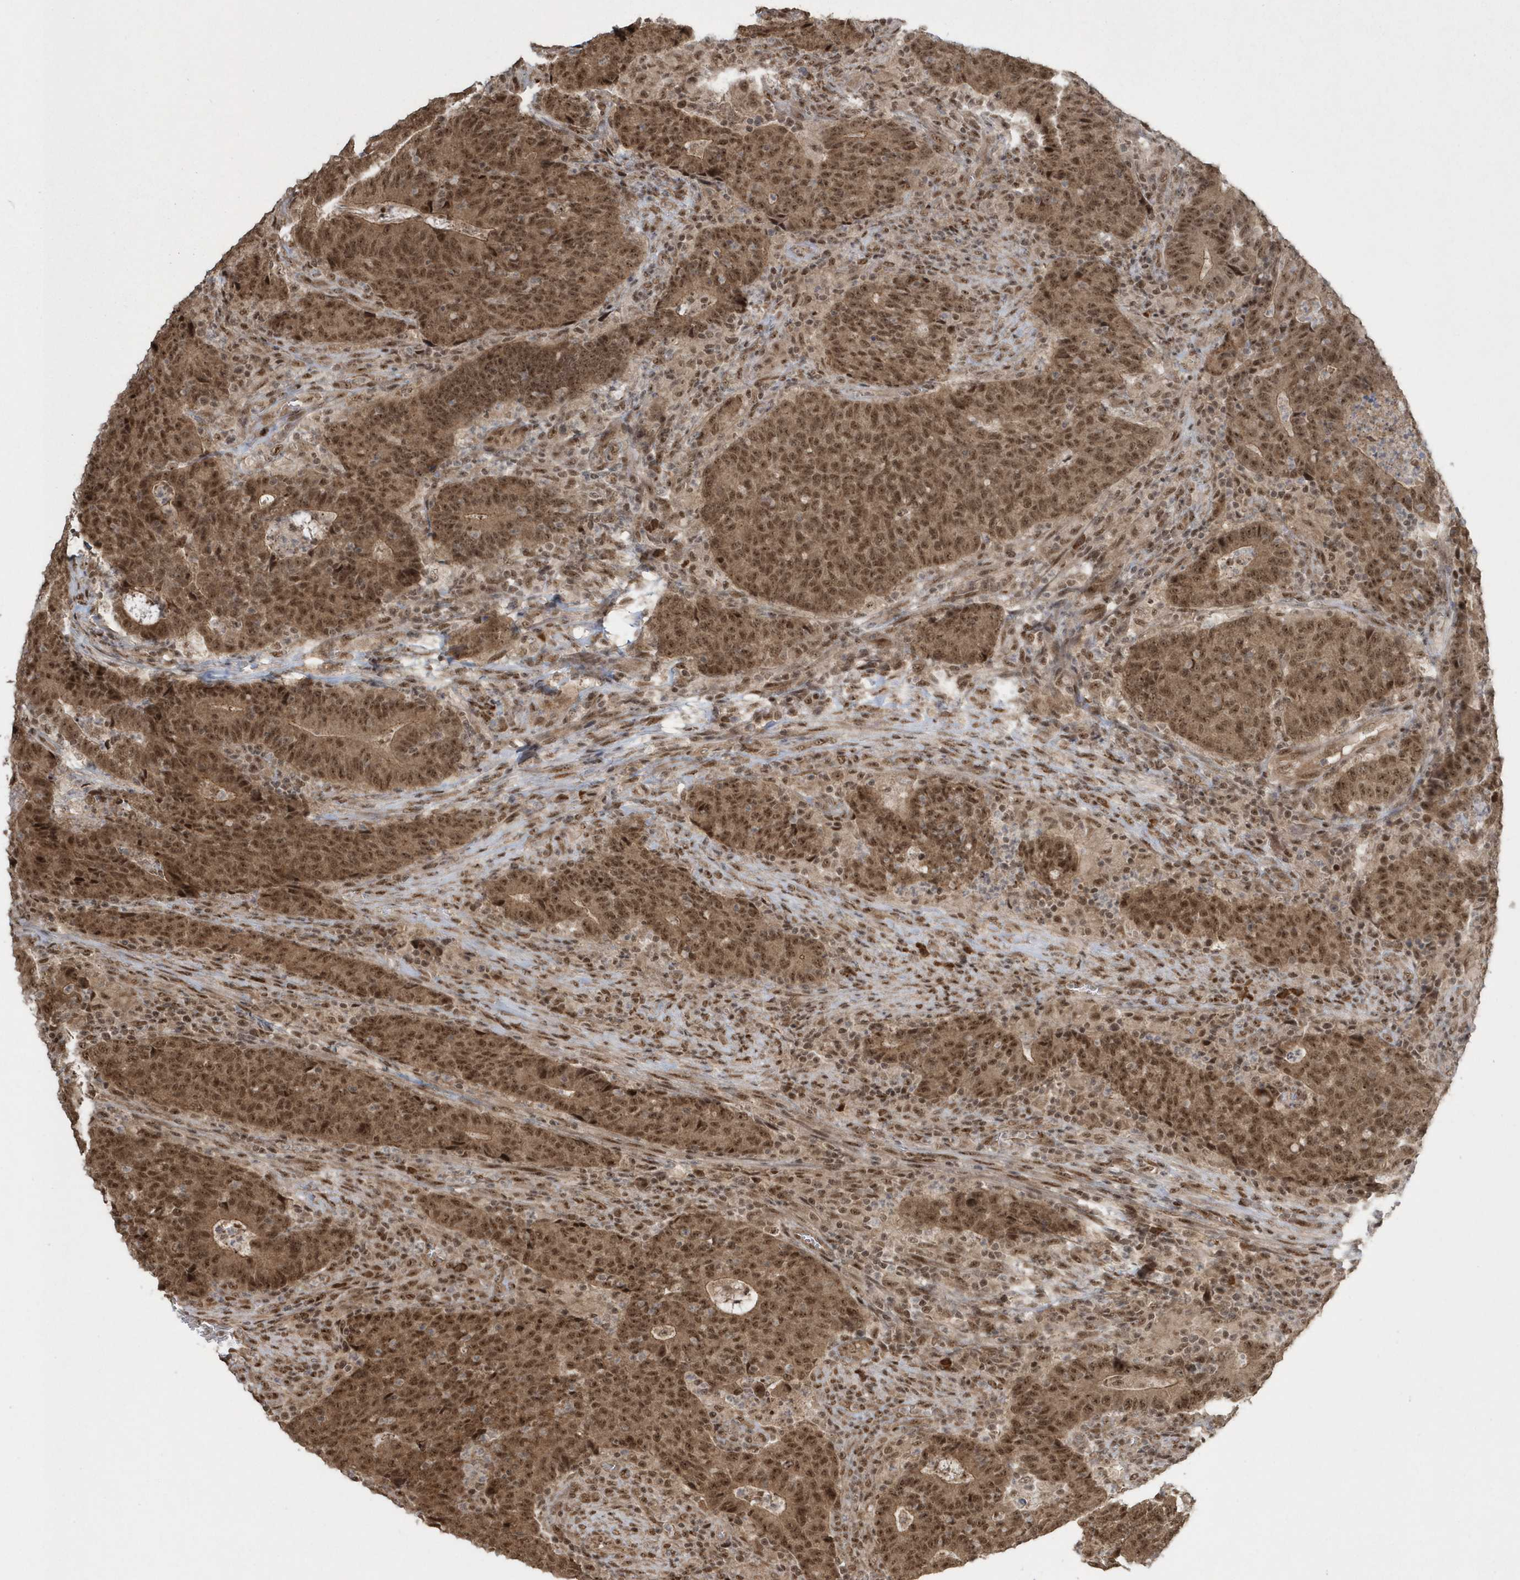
{"staining": {"intensity": "moderate", "quantity": ">75%", "location": "cytoplasmic/membranous,nuclear"}, "tissue": "colorectal cancer", "cell_type": "Tumor cells", "image_type": "cancer", "snomed": [{"axis": "morphology", "description": "Adenocarcinoma, NOS"}, {"axis": "topography", "description": "Colon"}], "caption": "This photomicrograph demonstrates colorectal cancer (adenocarcinoma) stained with immunohistochemistry (IHC) to label a protein in brown. The cytoplasmic/membranous and nuclear of tumor cells show moderate positivity for the protein. Nuclei are counter-stained blue.", "gene": "EPB41L4A", "patient": {"sex": "female", "age": 75}}